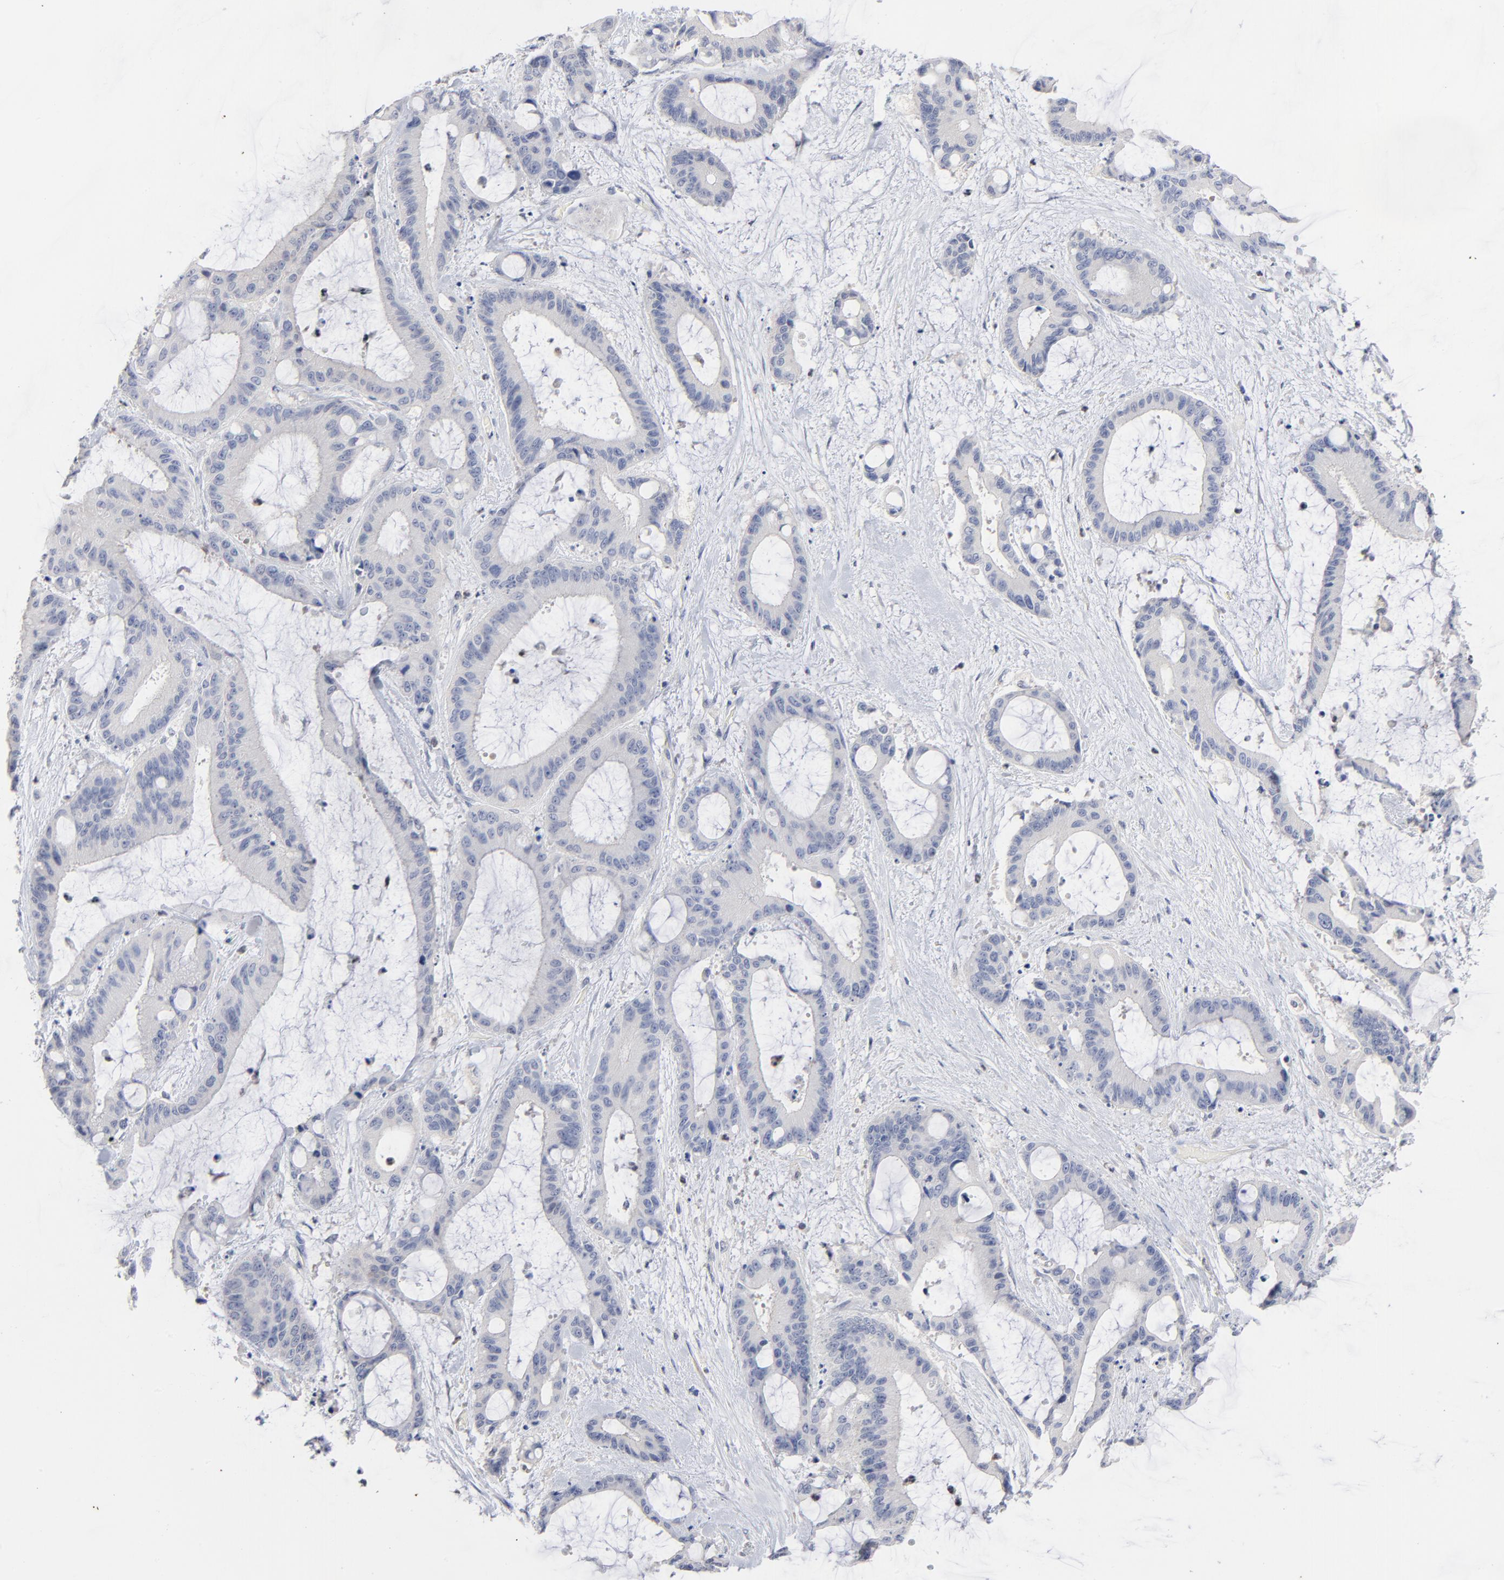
{"staining": {"intensity": "negative", "quantity": "none", "location": "none"}, "tissue": "liver cancer", "cell_type": "Tumor cells", "image_type": "cancer", "snomed": [{"axis": "morphology", "description": "Cholangiocarcinoma"}, {"axis": "topography", "description": "Liver"}], "caption": "Immunohistochemistry (IHC) photomicrograph of neoplastic tissue: liver cholangiocarcinoma stained with DAB shows no significant protein staining in tumor cells. (Brightfield microscopy of DAB immunohistochemistry (IHC) at high magnification).", "gene": "AADAC", "patient": {"sex": "female", "age": 73}}